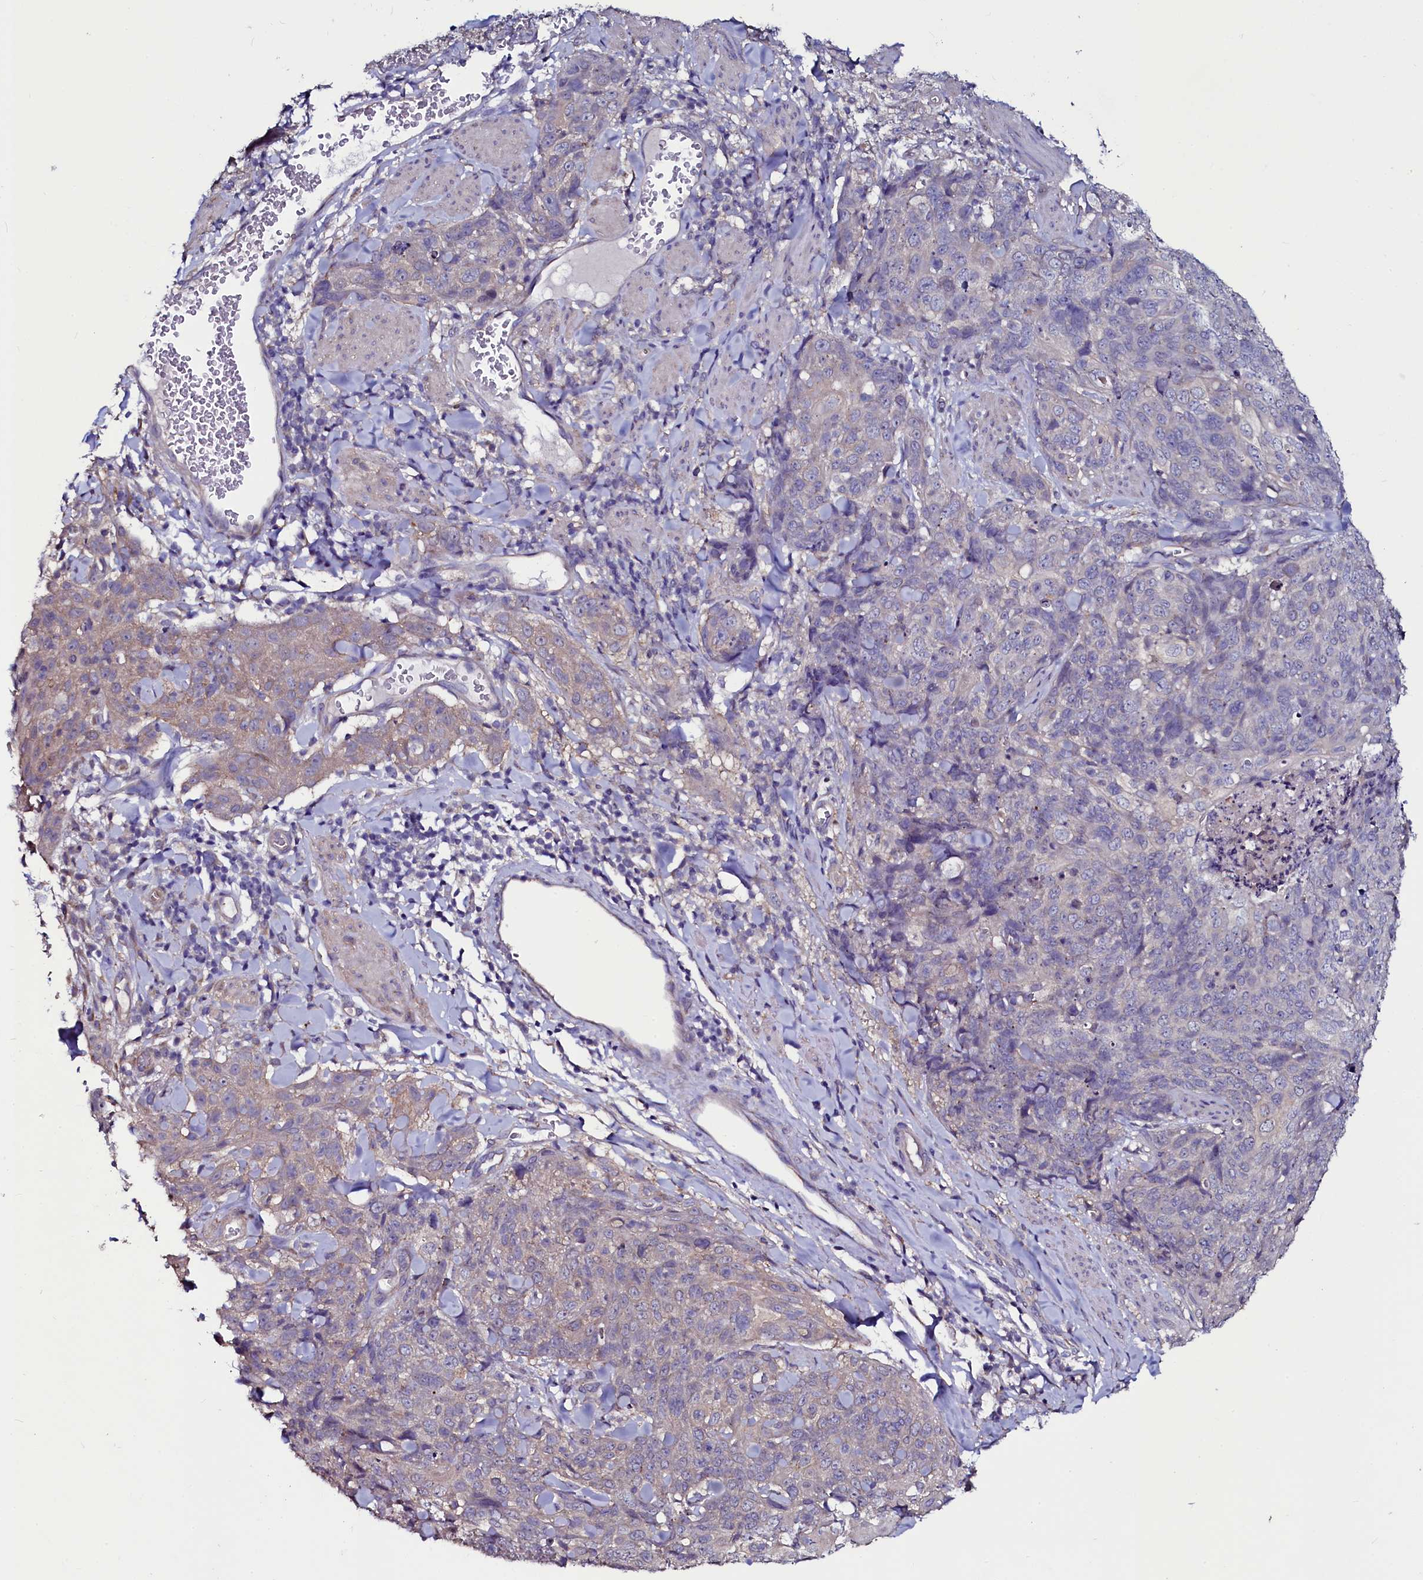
{"staining": {"intensity": "moderate", "quantity": "<25%", "location": "cytoplasmic/membranous"}, "tissue": "skin cancer", "cell_type": "Tumor cells", "image_type": "cancer", "snomed": [{"axis": "morphology", "description": "Squamous cell carcinoma, NOS"}, {"axis": "topography", "description": "Skin"}, {"axis": "topography", "description": "Vulva"}], "caption": "Skin cancer (squamous cell carcinoma) stained for a protein shows moderate cytoplasmic/membranous positivity in tumor cells.", "gene": "USPL1", "patient": {"sex": "female", "age": 85}}